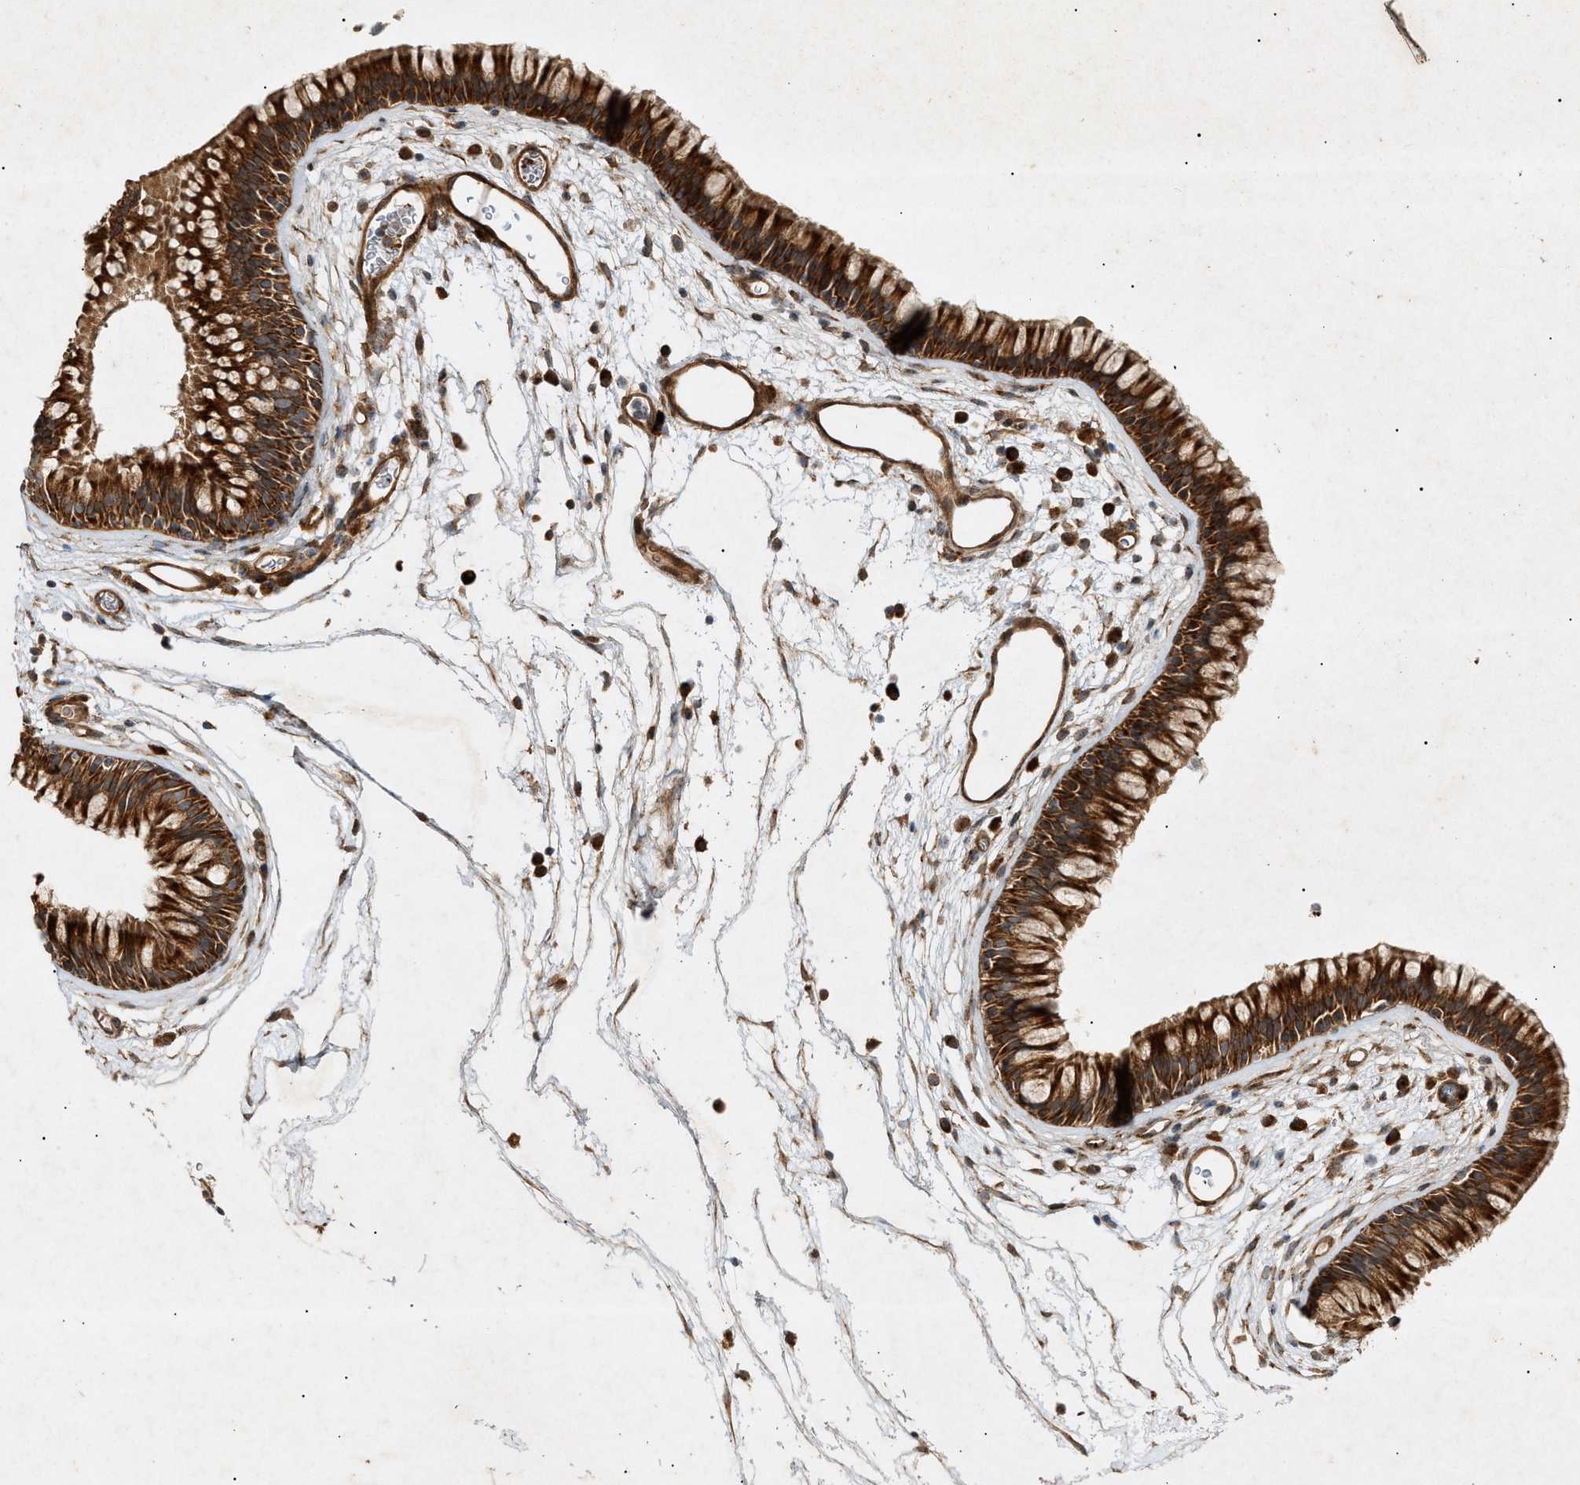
{"staining": {"intensity": "strong", "quantity": ">75%", "location": "cytoplasmic/membranous"}, "tissue": "nasopharynx", "cell_type": "Respiratory epithelial cells", "image_type": "normal", "snomed": [{"axis": "morphology", "description": "Normal tissue, NOS"}, {"axis": "morphology", "description": "Inflammation, NOS"}, {"axis": "topography", "description": "Nasopharynx"}], "caption": "Protein expression analysis of normal human nasopharynx reveals strong cytoplasmic/membranous positivity in approximately >75% of respiratory epithelial cells.", "gene": "MTCH1", "patient": {"sex": "male", "age": 48}}